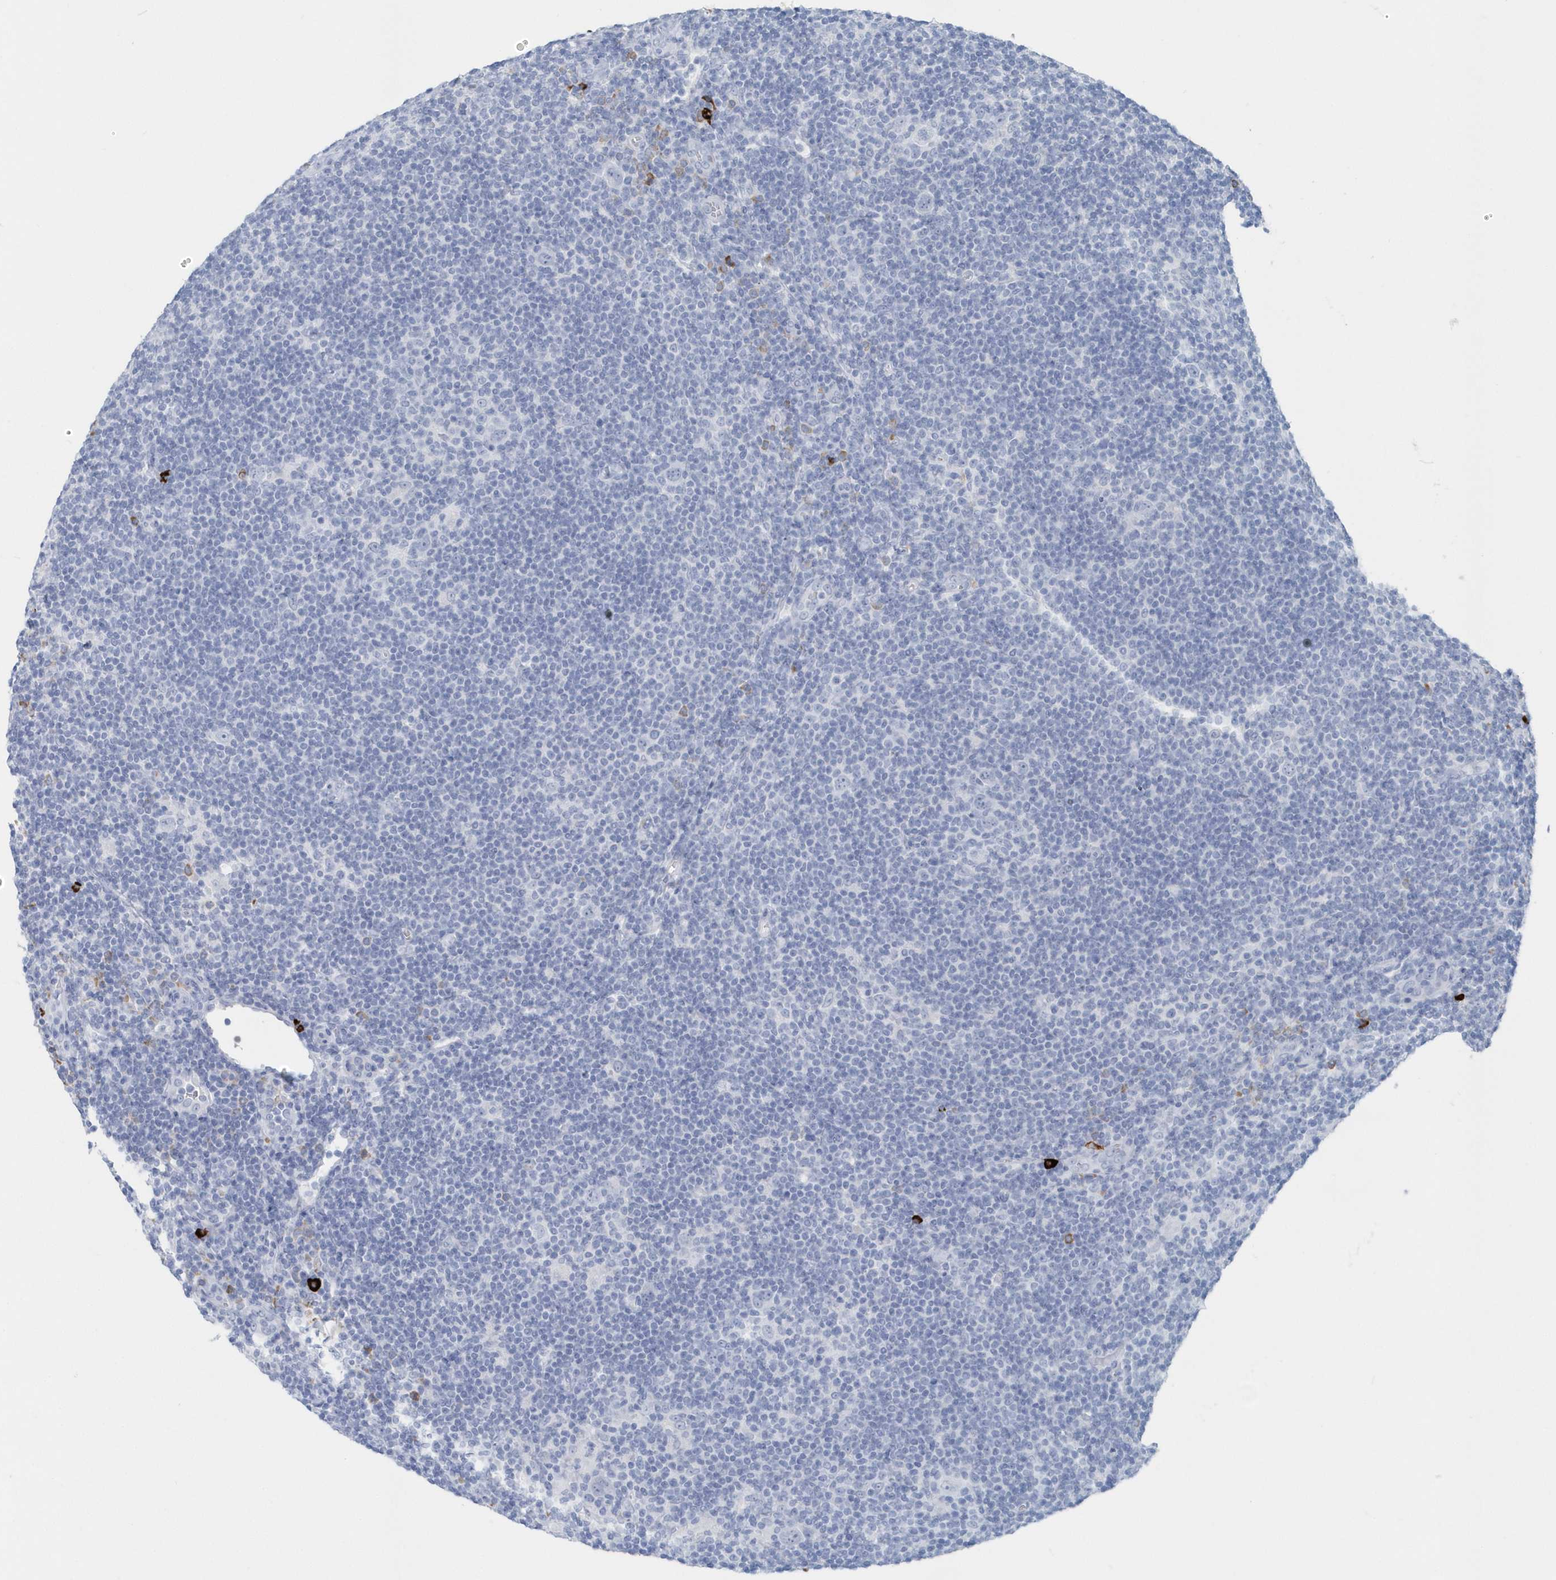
{"staining": {"intensity": "negative", "quantity": "none", "location": "none"}, "tissue": "lymphoma", "cell_type": "Tumor cells", "image_type": "cancer", "snomed": [{"axis": "morphology", "description": "Hodgkin's disease, NOS"}, {"axis": "topography", "description": "Lymph node"}], "caption": "IHC micrograph of human lymphoma stained for a protein (brown), which displays no staining in tumor cells.", "gene": "JCHAIN", "patient": {"sex": "female", "age": 57}}